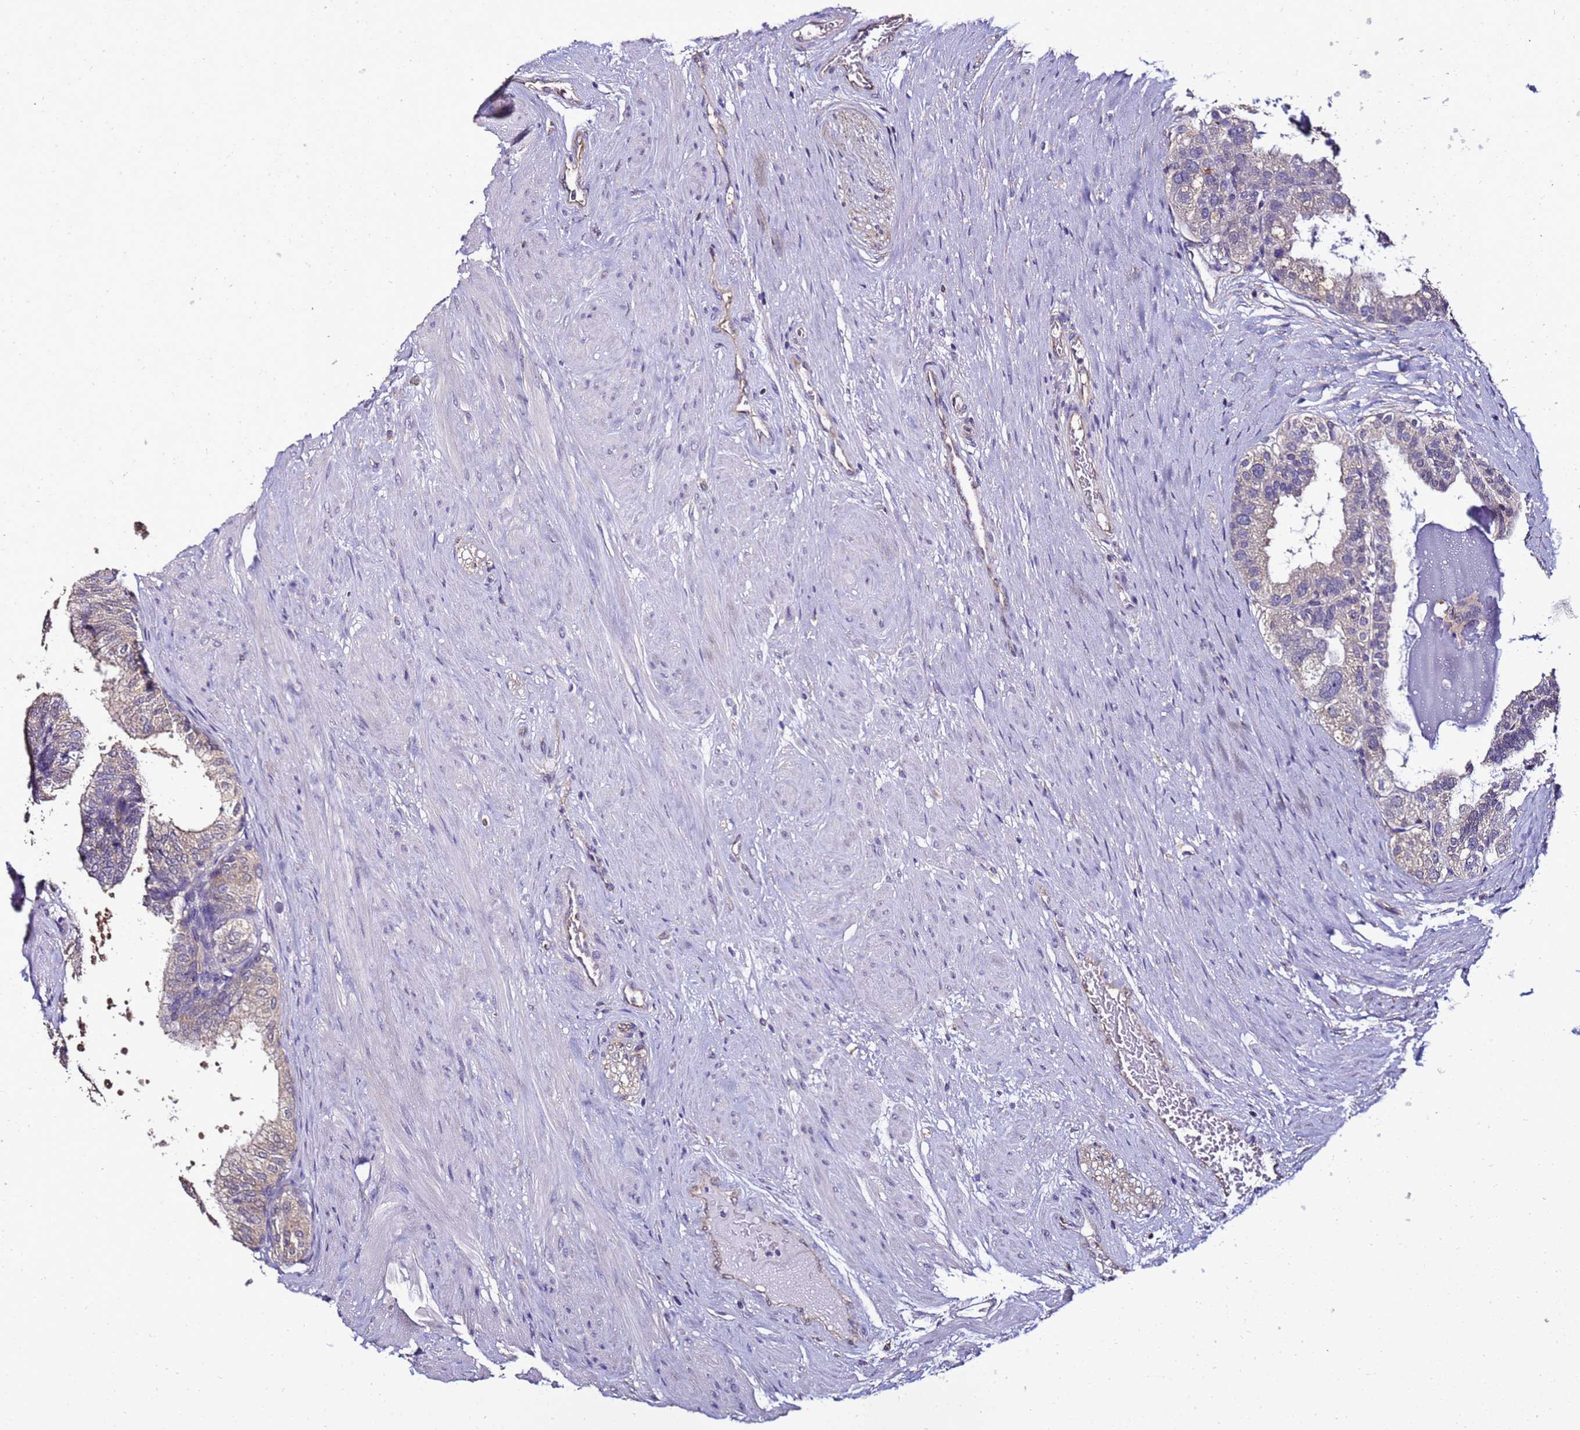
{"staining": {"intensity": "weak", "quantity": "<25%", "location": "cytoplasmic/membranous"}, "tissue": "prostate", "cell_type": "Glandular cells", "image_type": "normal", "snomed": [{"axis": "morphology", "description": "Normal tissue, NOS"}, {"axis": "topography", "description": "Prostate"}], "caption": "Immunohistochemistry (IHC) micrograph of unremarkable prostate: prostate stained with DAB displays no significant protein expression in glandular cells.", "gene": "ENOPH1", "patient": {"sex": "male", "age": 60}}